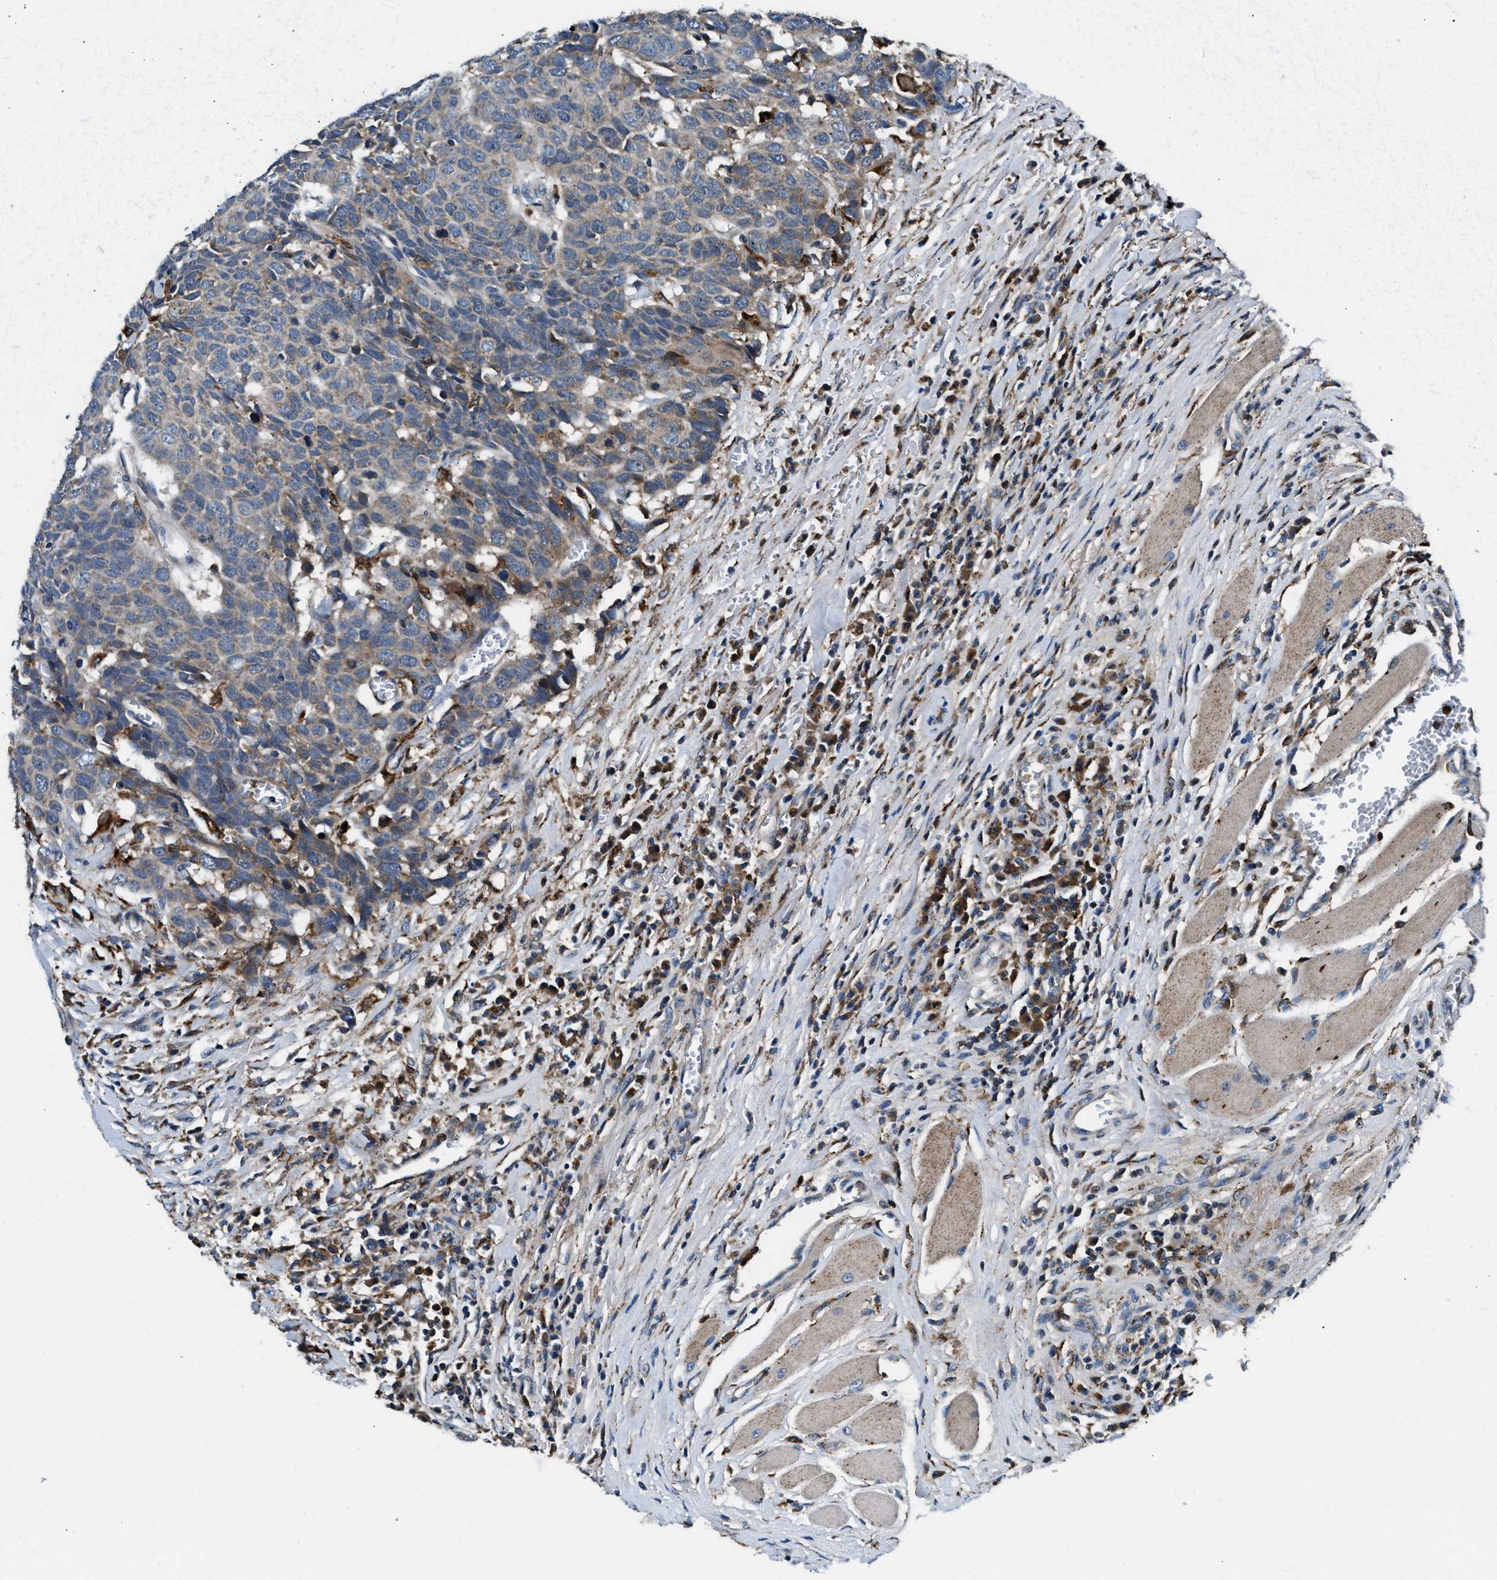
{"staining": {"intensity": "weak", "quantity": "<25%", "location": "cytoplasmic/membranous"}, "tissue": "head and neck cancer", "cell_type": "Tumor cells", "image_type": "cancer", "snomed": [{"axis": "morphology", "description": "Squamous cell carcinoma, NOS"}, {"axis": "topography", "description": "Head-Neck"}], "caption": "Tumor cells show no significant protein positivity in head and neck squamous cell carcinoma.", "gene": "FAM221A", "patient": {"sex": "male", "age": 66}}